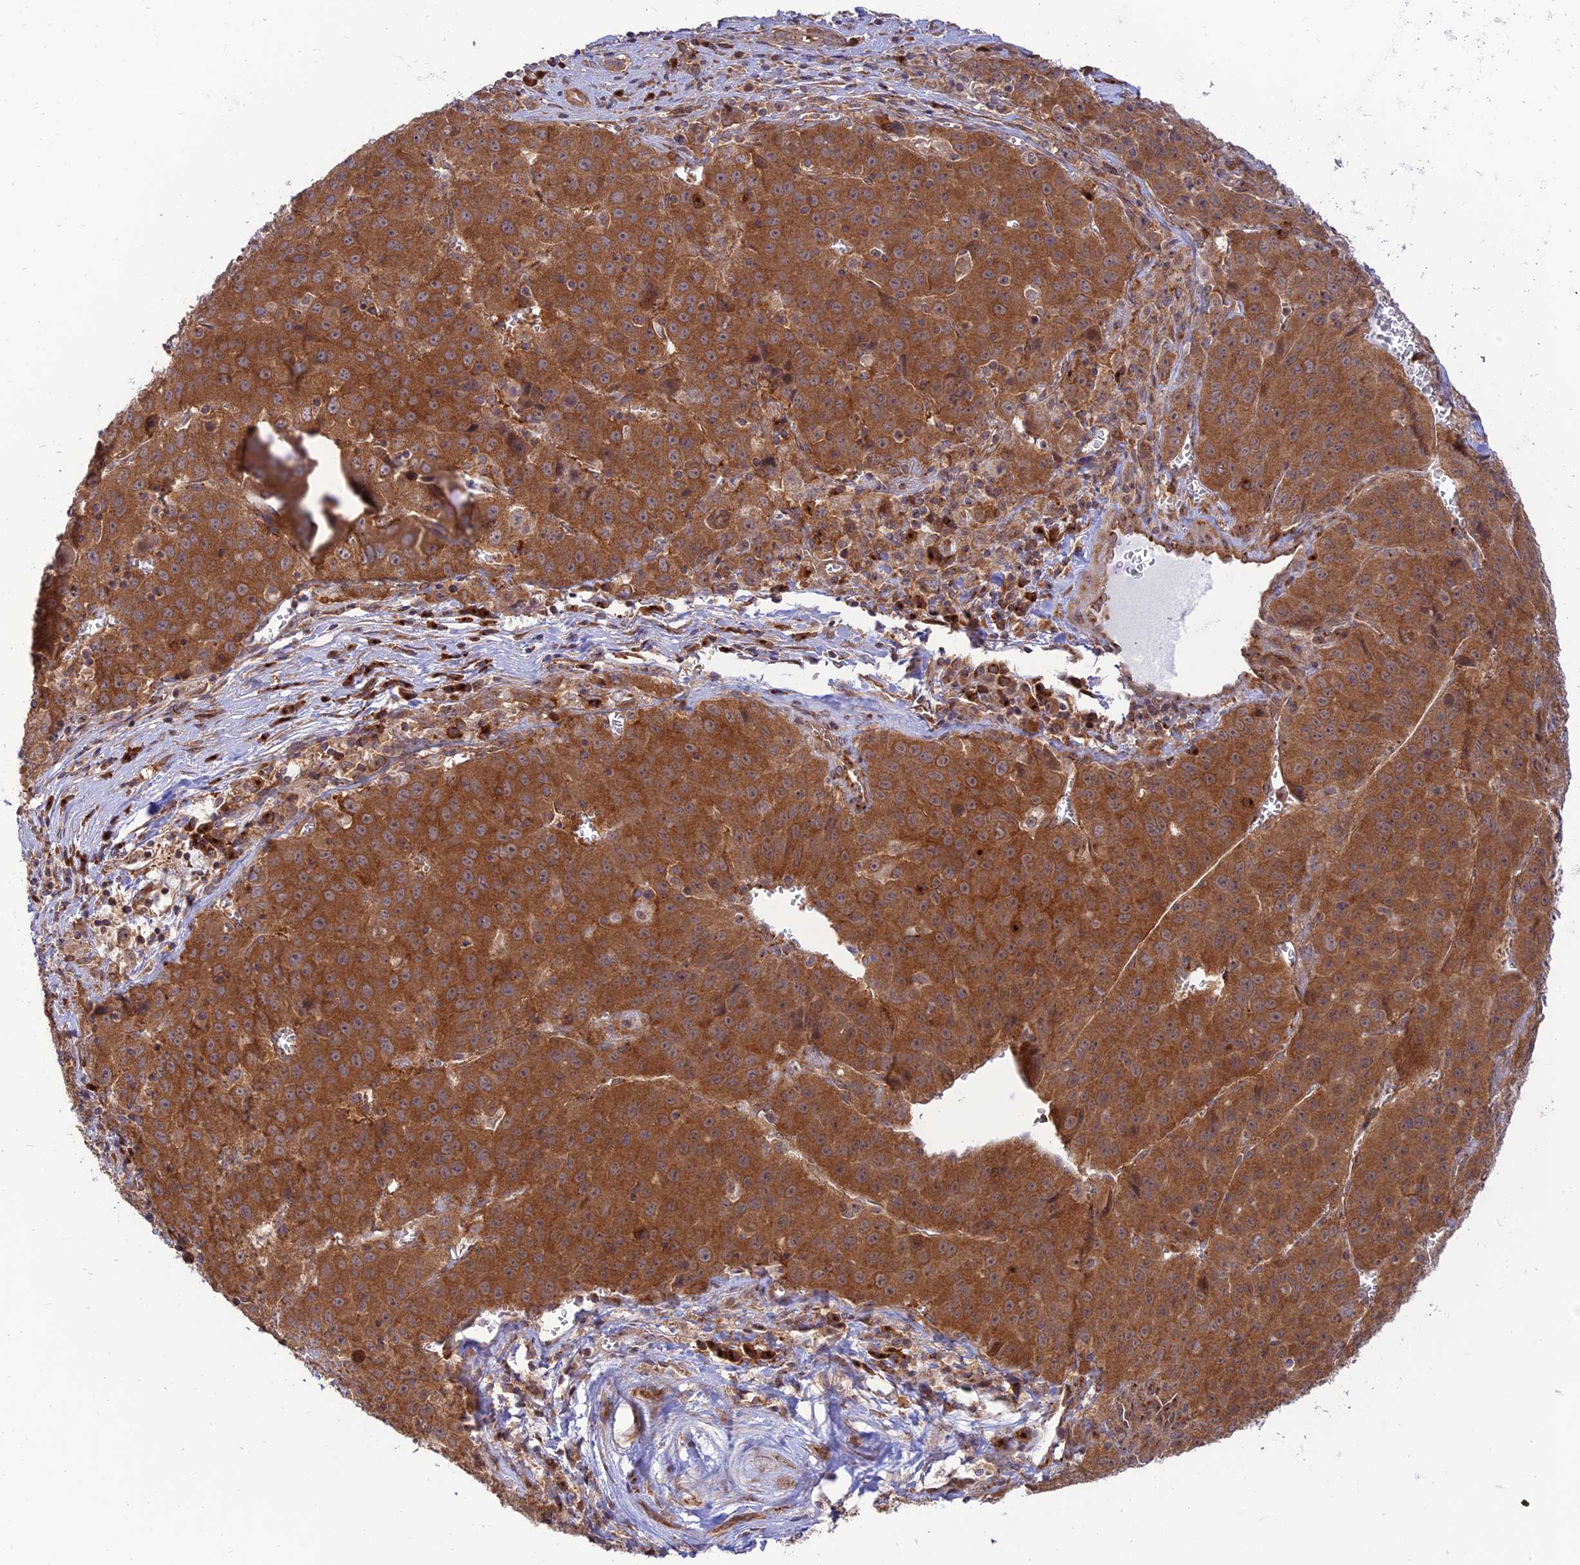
{"staining": {"intensity": "strong", "quantity": ">75%", "location": "cytoplasmic/membranous"}, "tissue": "liver cancer", "cell_type": "Tumor cells", "image_type": "cancer", "snomed": [{"axis": "morphology", "description": "Carcinoma, Hepatocellular, NOS"}, {"axis": "topography", "description": "Liver"}], "caption": "A micrograph showing strong cytoplasmic/membranous expression in about >75% of tumor cells in liver cancer (hepatocellular carcinoma), as visualized by brown immunohistochemical staining.", "gene": "GOLGA3", "patient": {"sex": "female", "age": 53}}